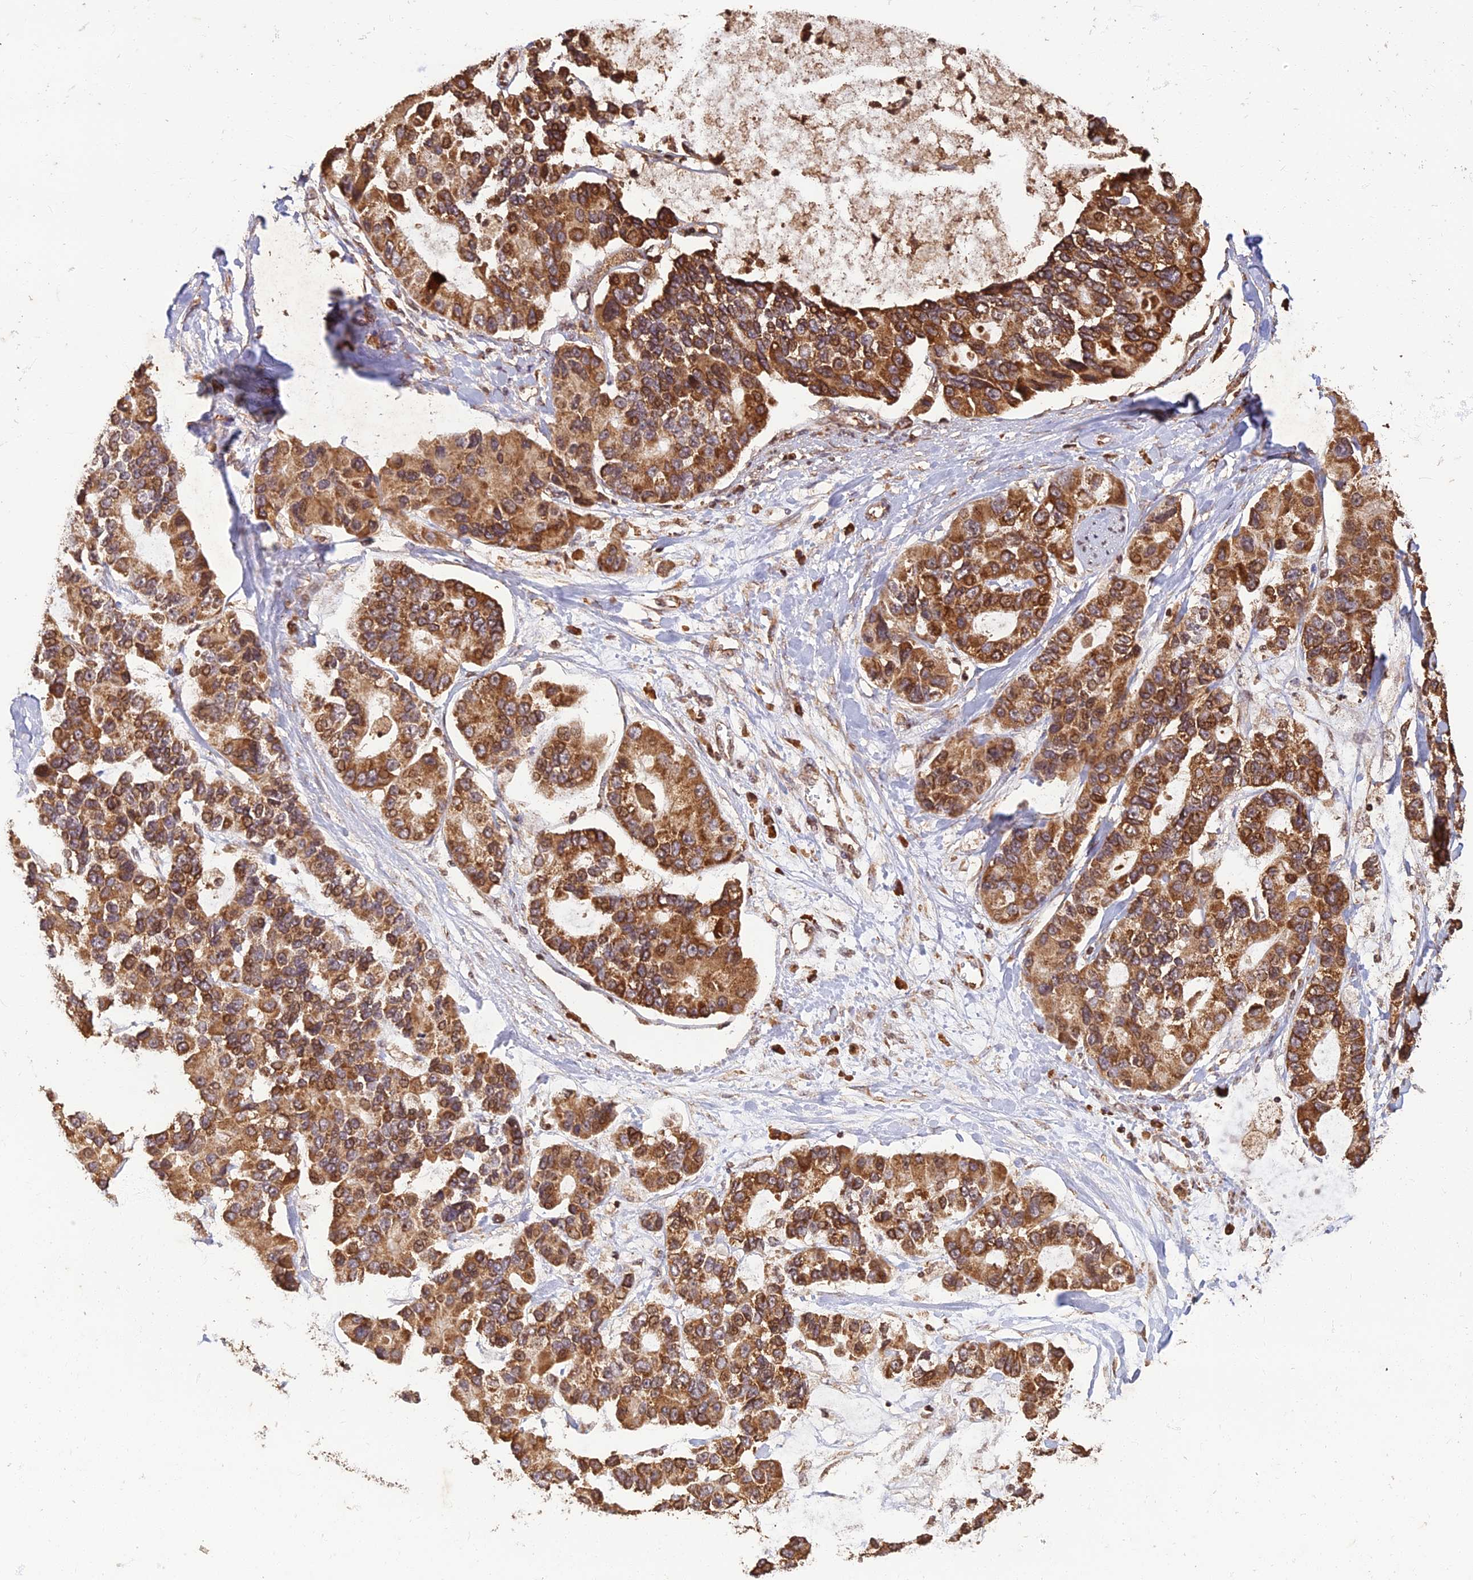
{"staining": {"intensity": "moderate", "quantity": ">75%", "location": "cytoplasmic/membranous"}, "tissue": "lung cancer", "cell_type": "Tumor cells", "image_type": "cancer", "snomed": [{"axis": "morphology", "description": "Adenocarcinoma, NOS"}, {"axis": "topography", "description": "Lung"}], "caption": "Tumor cells reveal medium levels of moderate cytoplasmic/membranous expression in about >75% of cells in lung adenocarcinoma. (DAB = brown stain, brightfield microscopy at high magnification).", "gene": "CORO1C", "patient": {"sex": "female", "age": 54}}